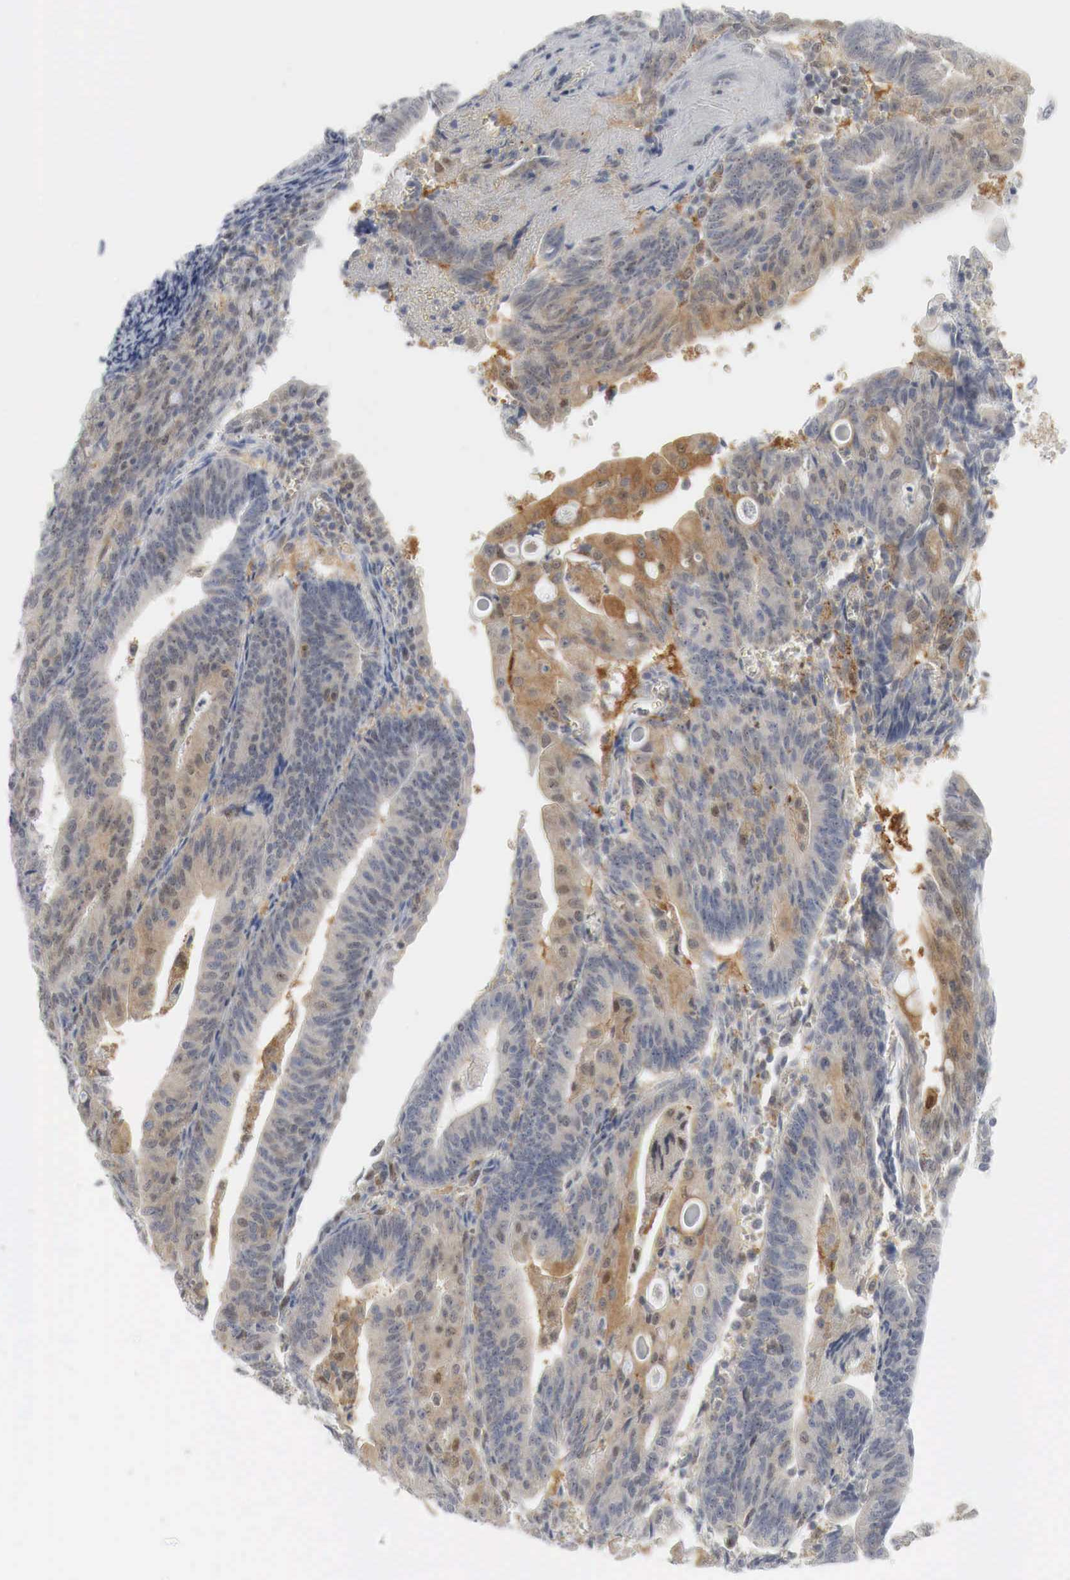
{"staining": {"intensity": "weak", "quantity": "25%-75%", "location": "cytoplasmic/membranous,nuclear"}, "tissue": "endometrial cancer", "cell_type": "Tumor cells", "image_type": "cancer", "snomed": [{"axis": "morphology", "description": "Adenocarcinoma, NOS"}, {"axis": "topography", "description": "Endometrium"}], "caption": "Adenocarcinoma (endometrial) stained with a brown dye displays weak cytoplasmic/membranous and nuclear positive staining in approximately 25%-75% of tumor cells.", "gene": "MYC", "patient": {"sex": "female", "age": 56}}